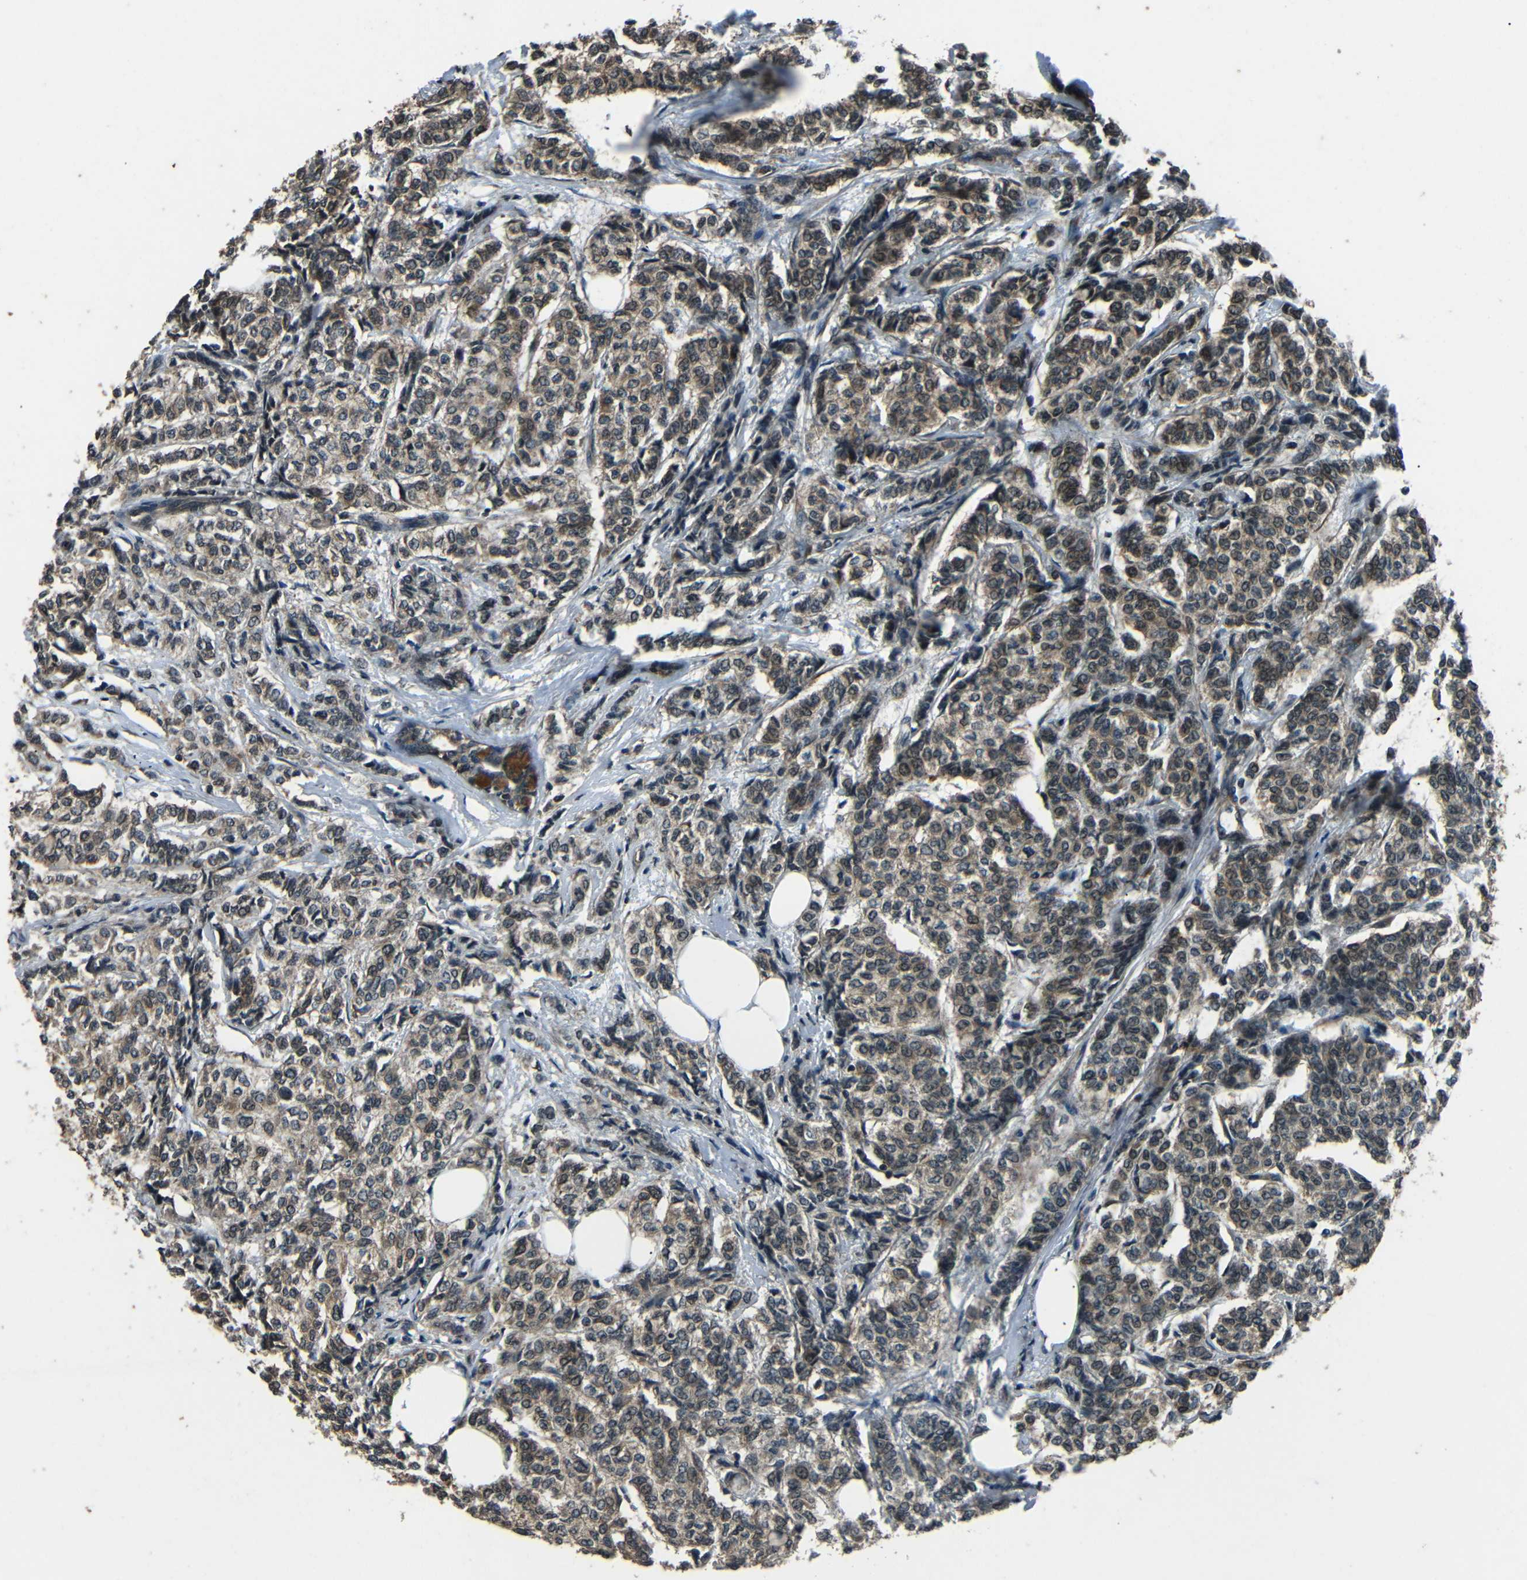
{"staining": {"intensity": "weak", "quantity": ">75%", "location": "cytoplasmic/membranous"}, "tissue": "breast cancer", "cell_type": "Tumor cells", "image_type": "cancer", "snomed": [{"axis": "morphology", "description": "Lobular carcinoma"}, {"axis": "topography", "description": "Breast"}], "caption": "Tumor cells display weak cytoplasmic/membranous expression in about >75% of cells in breast cancer.", "gene": "PLK2", "patient": {"sex": "female", "age": 60}}